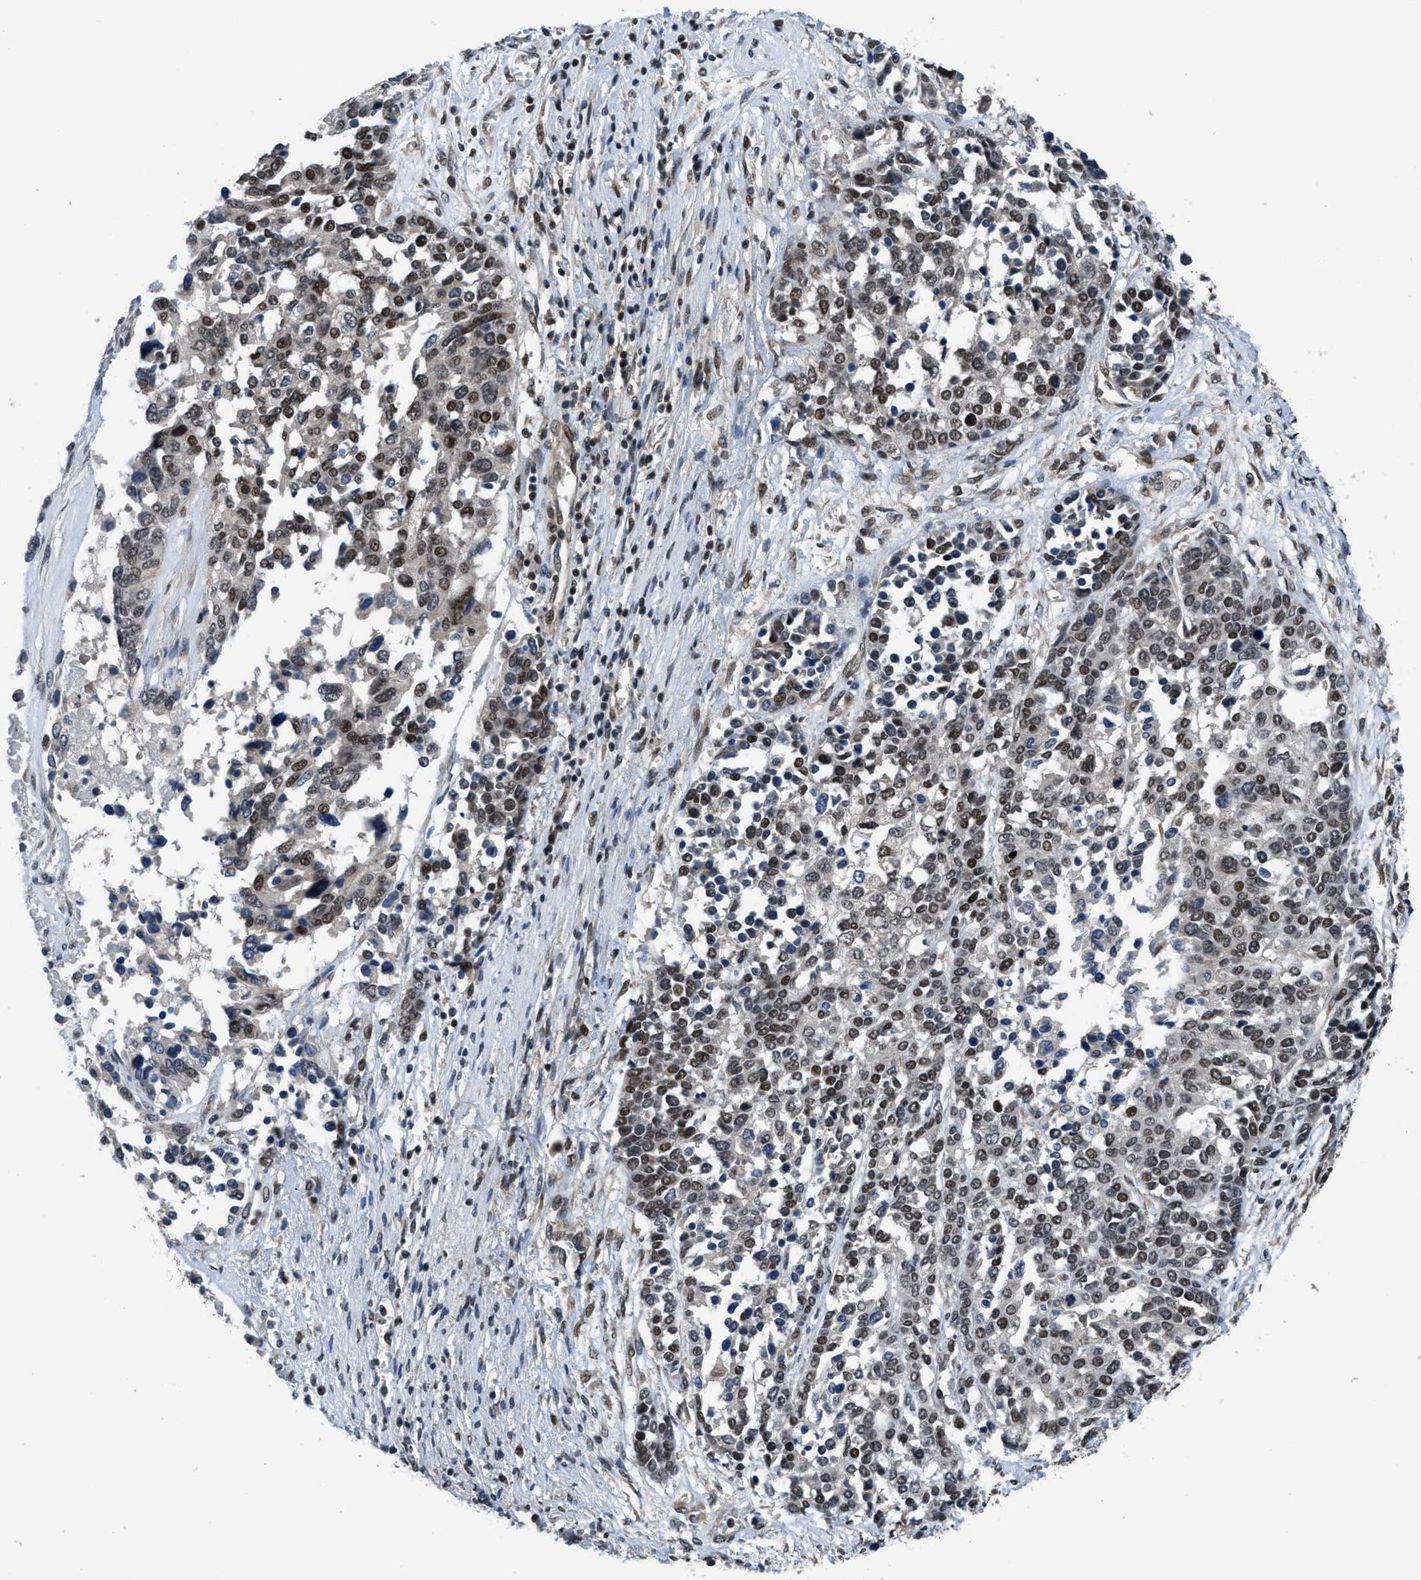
{"staining": {"intensity": "moderate", "quantity": ">75%", "location": "nuclear"}, "tissue": "ovarian cancer", "cell_type": "Tumor cells", "image_type": "cancer", "snomed": [{"axis": "morphology", "description": "Cystadenocarcinoma, serous, NOS"}, {"axis": "topography", "description": "Ovary"}], "caption": "This is a photomicrograph of immunohistochemistry (IHC) staining of serous cystadenocarcinoma (ovarian), which shows moderate staining in the nuclear of tumor cells.", "gene": "SETD5", "patient": {"sex": "female", "age": 44}}